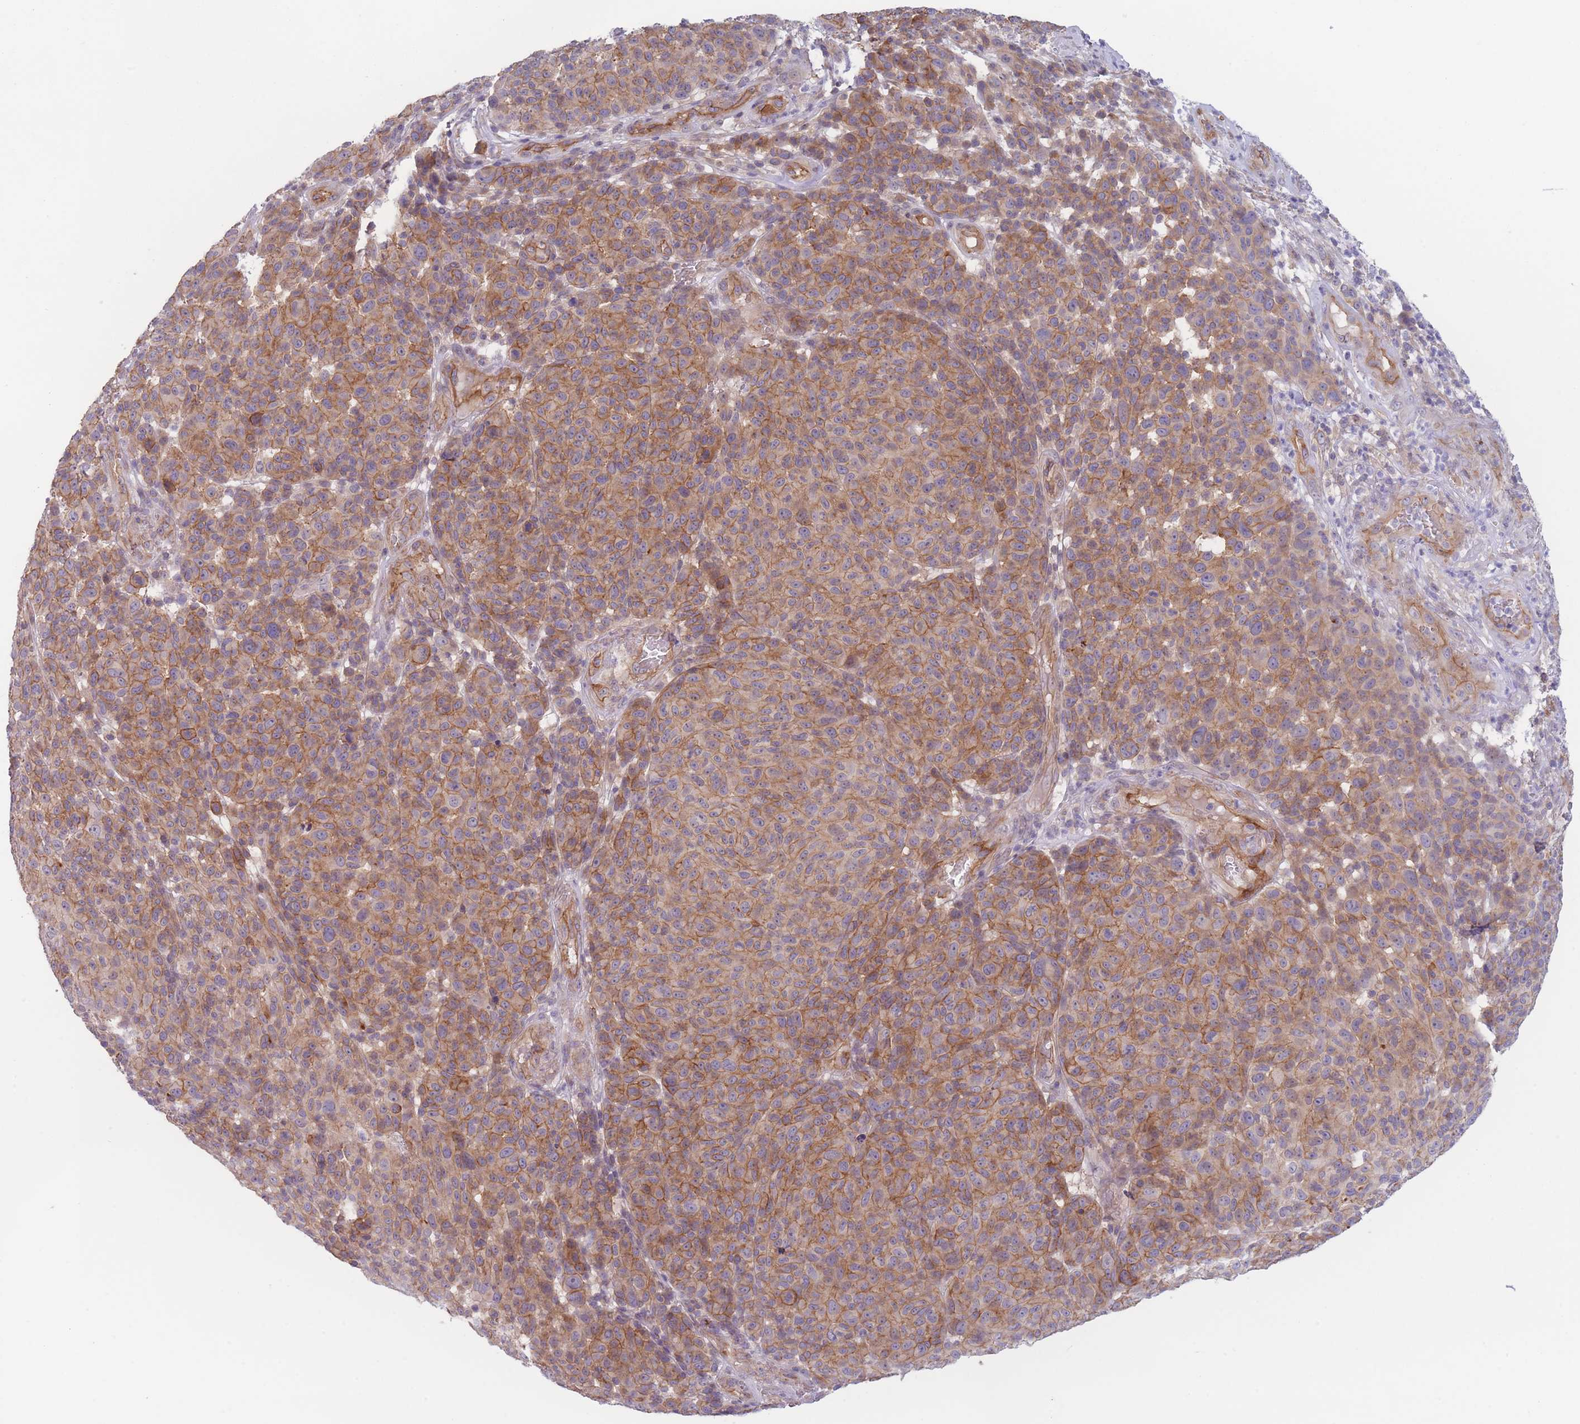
{"staining": {"intensity": "moderate", "quantity": ">75%", "location": "cytoplasmic/membranous"}, "tissue": "melanoma", "cell_type": "Tumor cells", "image_type": "cancer", "snomed": [{"axis": "morphology", "description": "Malignant melanoma, NOS"}, {"axis": "topography", "description": "Skin"}], "caption": "Immunohistochemical staining of human melanoma exhibits medium levels of moderate cytoplasmic/membranous protein expression in approximately >75% of tumor cells. The staining is performed using DAB (3,3'-diaminobenzidine) brown chromogen to label protein expression. The nuclei are counter-stained blue using hematoxylin.", "gene": "WDR93", "patient": {"sex": "male", "age": 49}}